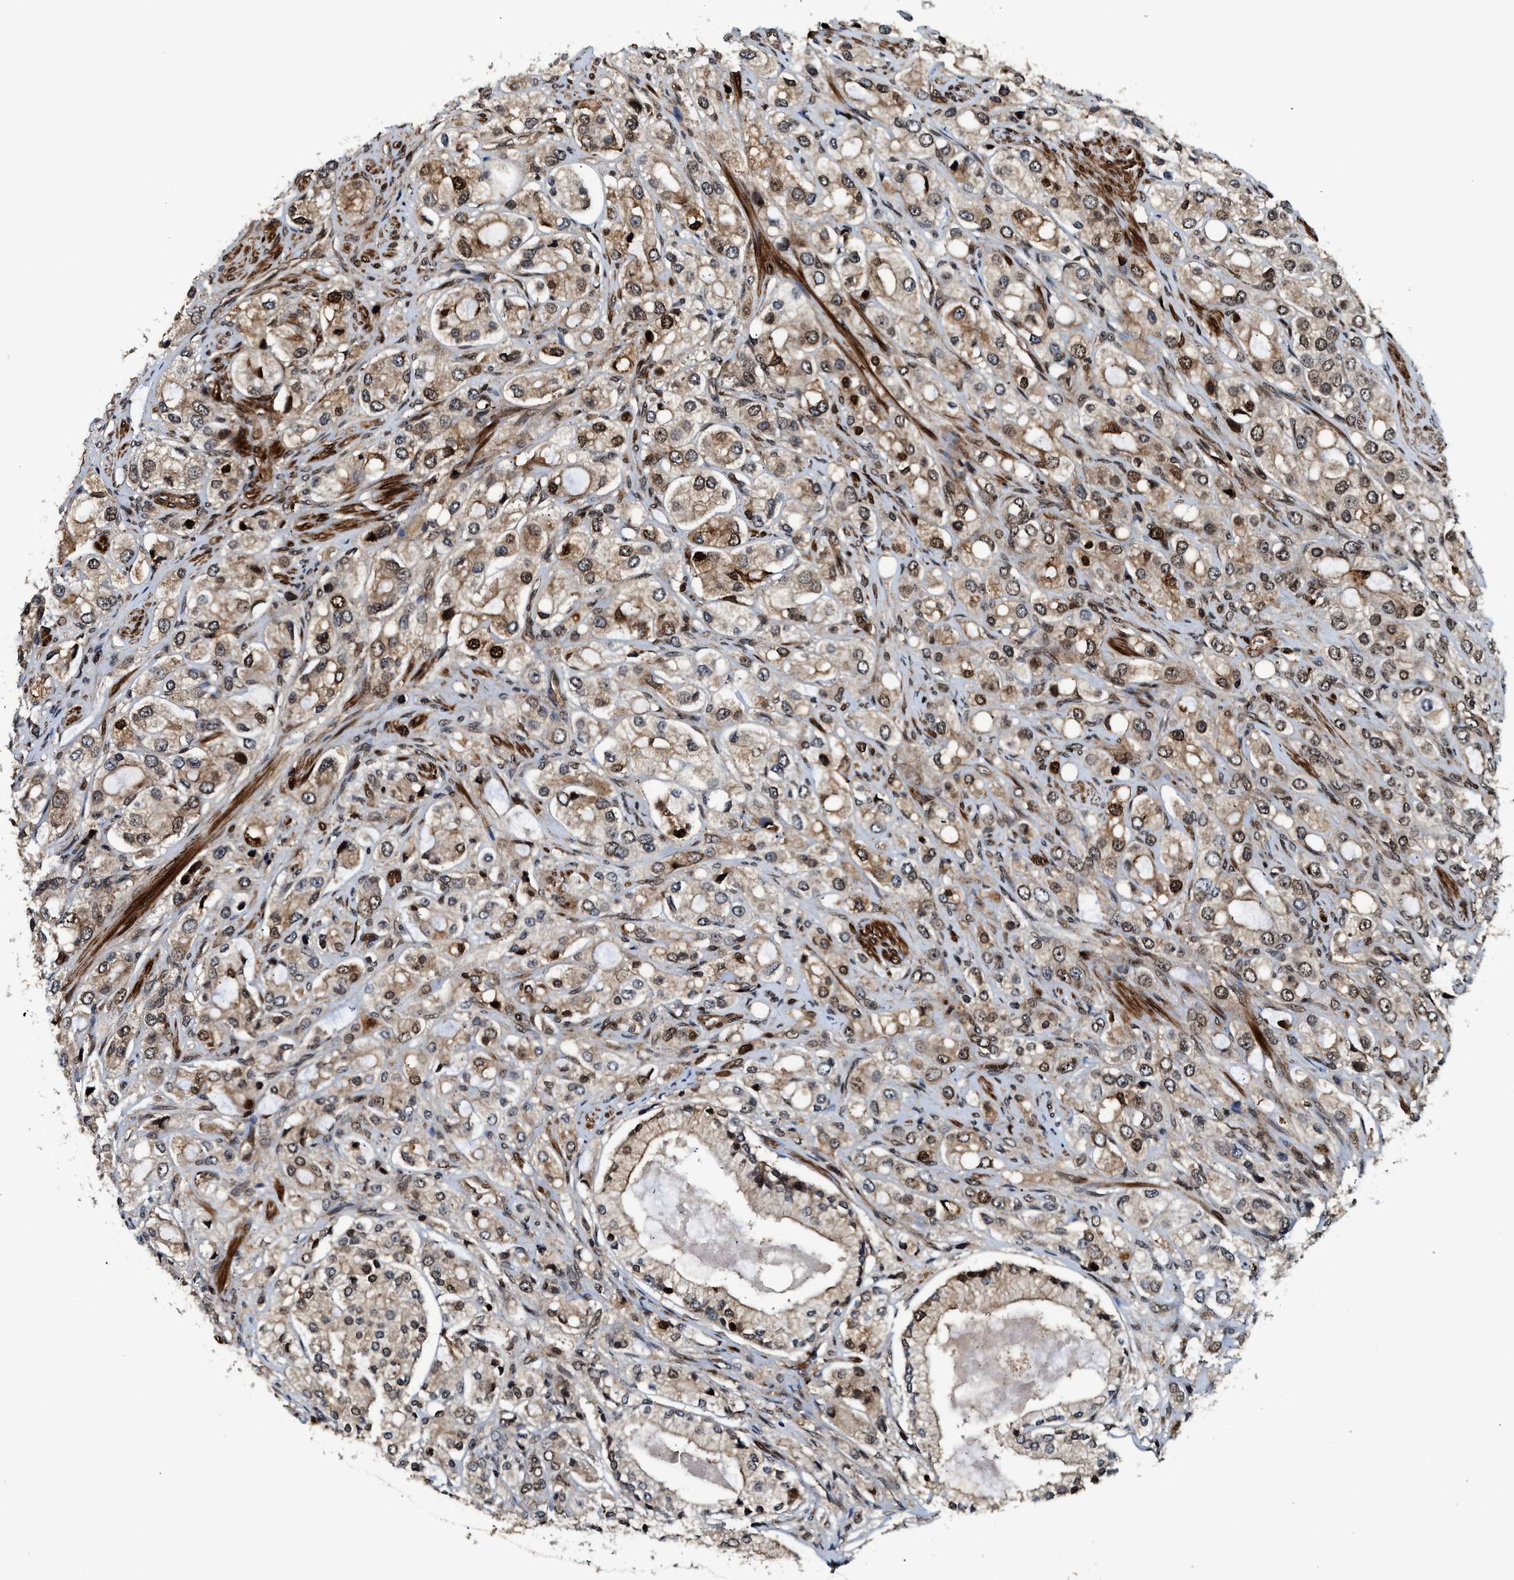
{"staining": {"intensity": "moderate", "quantity": ">75%", "location": "cytoplasmic/membranous,nuclear"}, "tissue": "prostate cancer", "cell_type": "Tumor cells", "image_type": "cancer", "snomed": [{"axis": "morphology", "description": "Adenocarcinoma, High grade"}, {"axis": "topography", "description": "Prostate"}], "caption": "Protein expression analysis of human prostate cancer reveals moderate cytoplasmic/membranous and nuclear staining in about >75% of tumor cells.", "gene": "MDM2", "patient": {"sex": "male", "age": 65}}